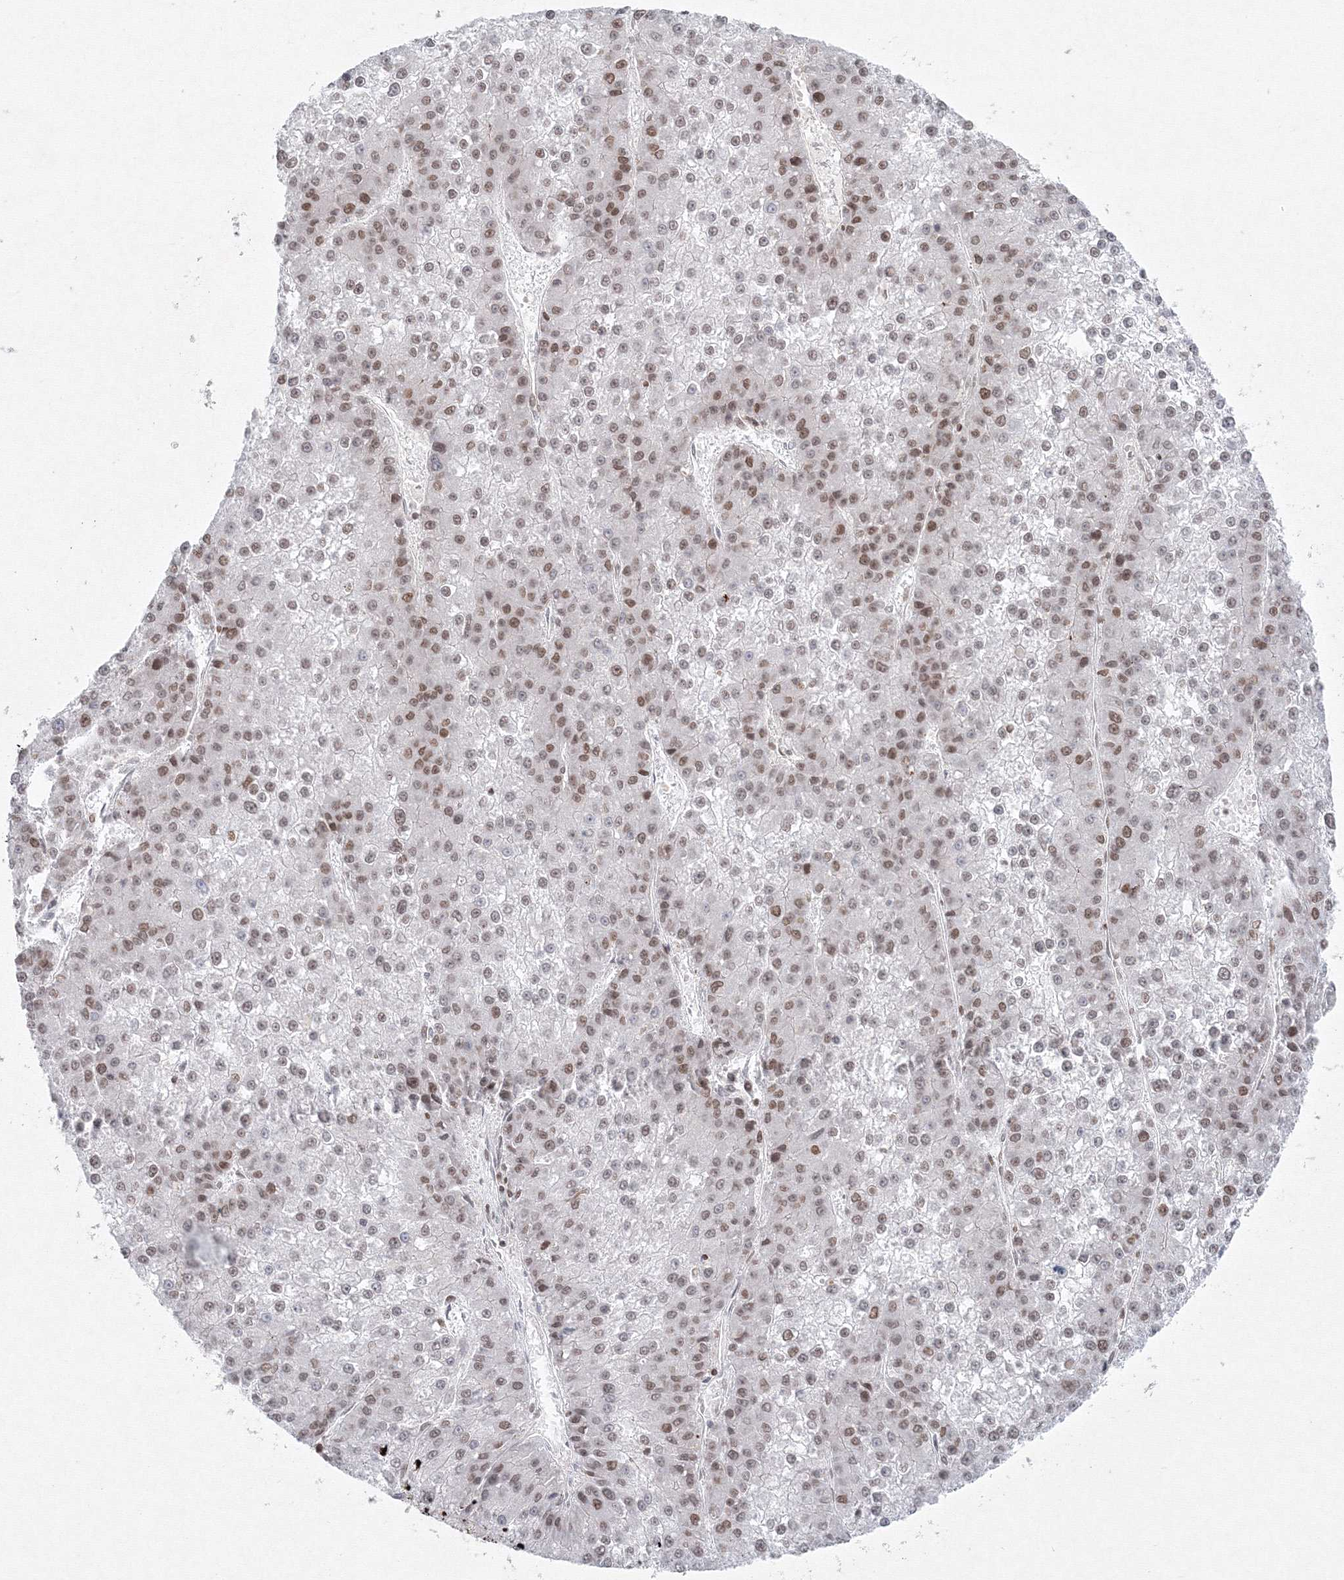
{"staining": {"intensity": "moderate", "quantity": "25%-75%", "location": "nuclear"}, "tissue": "liver cancer", "cell_type": "Tumor cells", "image_type": "cancer", "snomed": [{"axis": "morphology", "description": "Carcinoma, Hepatocellular, NOS"}, {"axis": "topography", "description": "Liver"}], "caption": "Hepatocellular carcinoma (liver) tissue shows moderate nuclear expression in about 25%-75% of tumor cells", "gene": "KIF4A", "patient": {"sex": "female", "age": 73}}